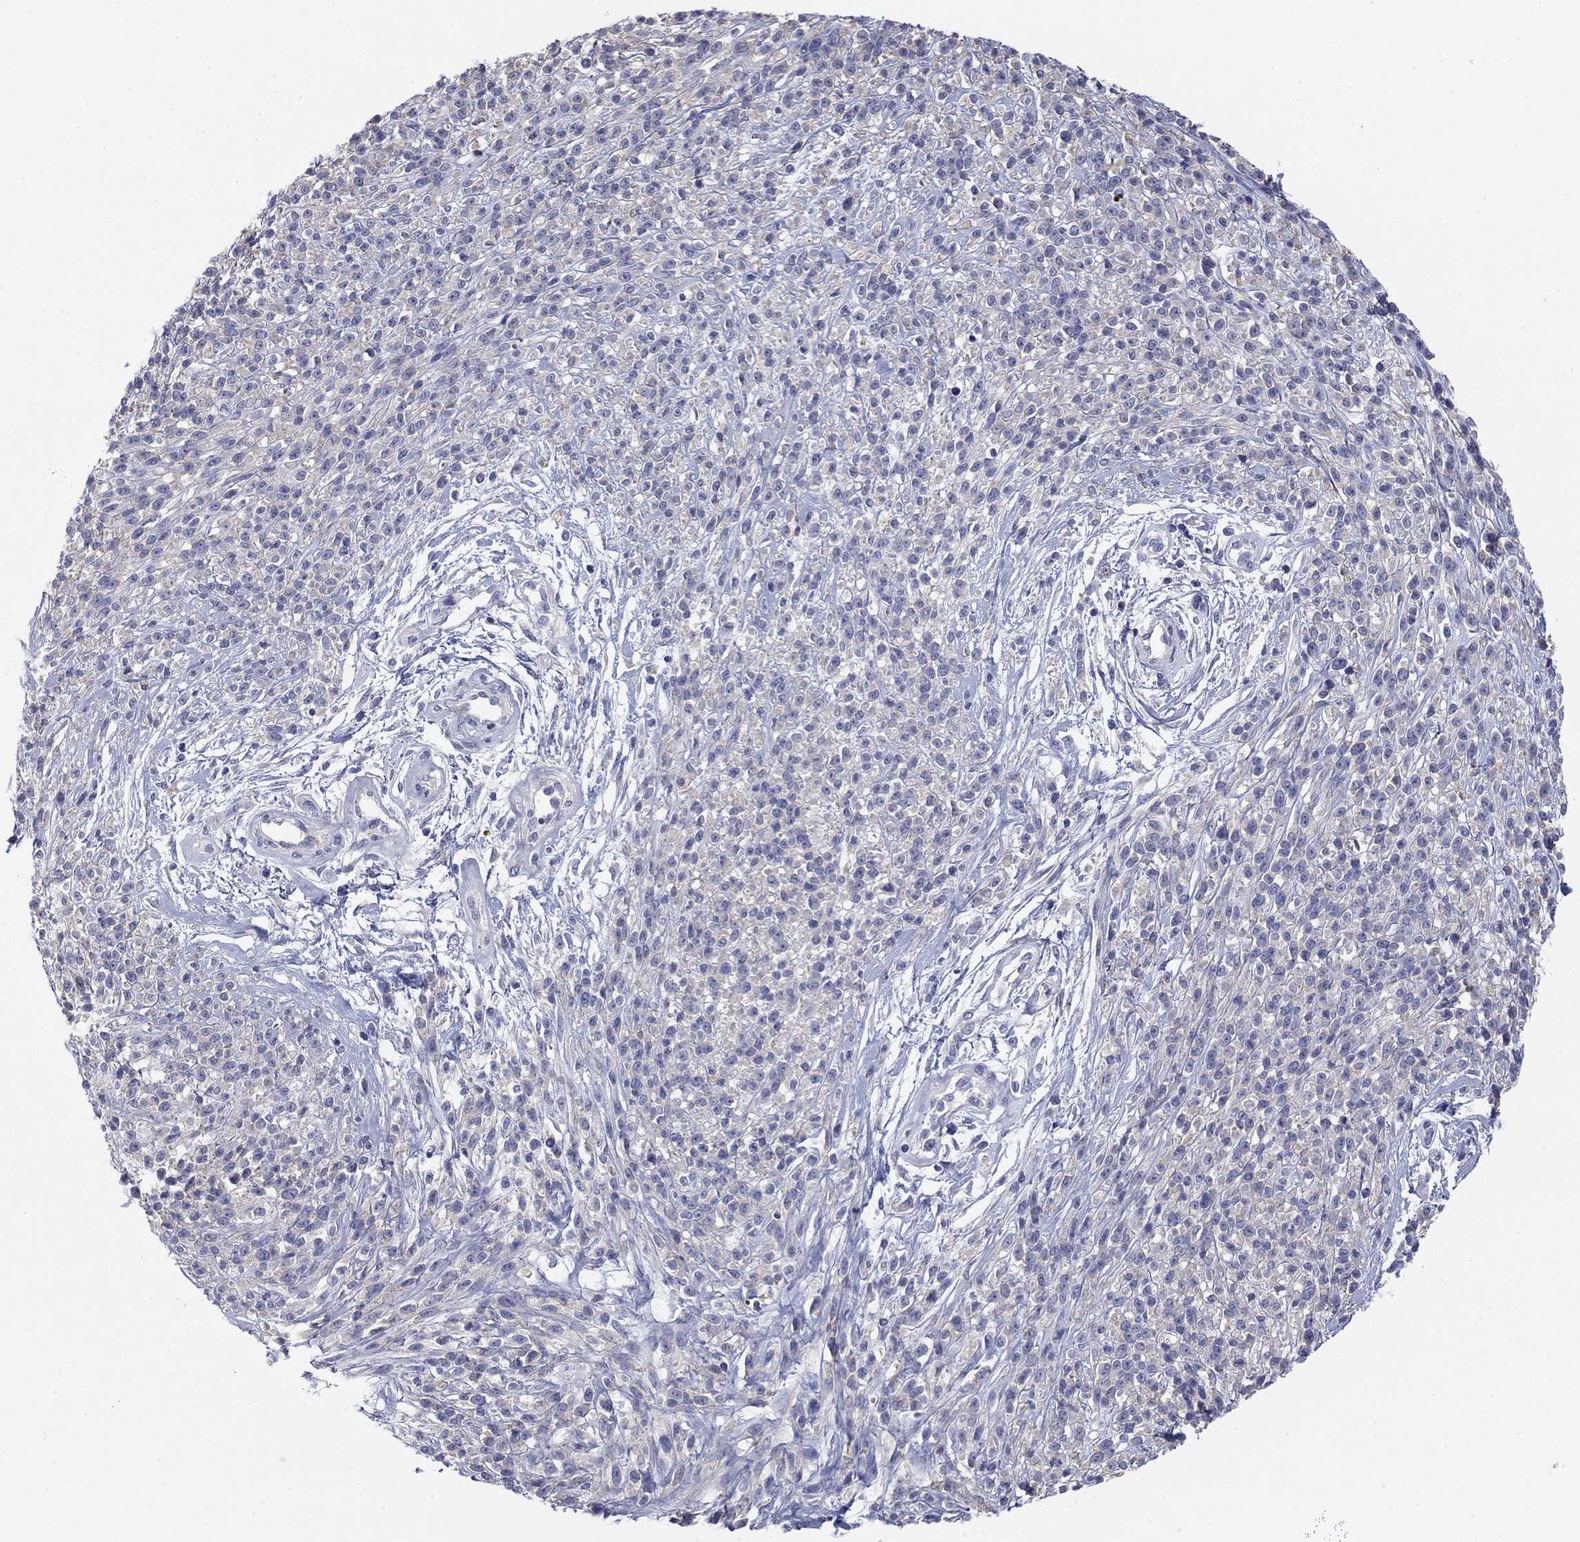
{"staining": {"intensity": "negative", "quantity": "none", "location": "none"}, "tissue": "melanoma", "cell_type": "Tumor cells", "image_type": "cancer", "snomed": [{"axis": "morphology", "description": "Malignant melanoma, NOS"}, {"axis": "topography", "description": "Skin"}, {"axis": "topography", "description": "Skin of trunk"}], "caption": "Tumor cells are negative for brown protein staining in melanoma.", "gene": "SEPTIN3", "patient": {"sex": "male", "age": 74}}